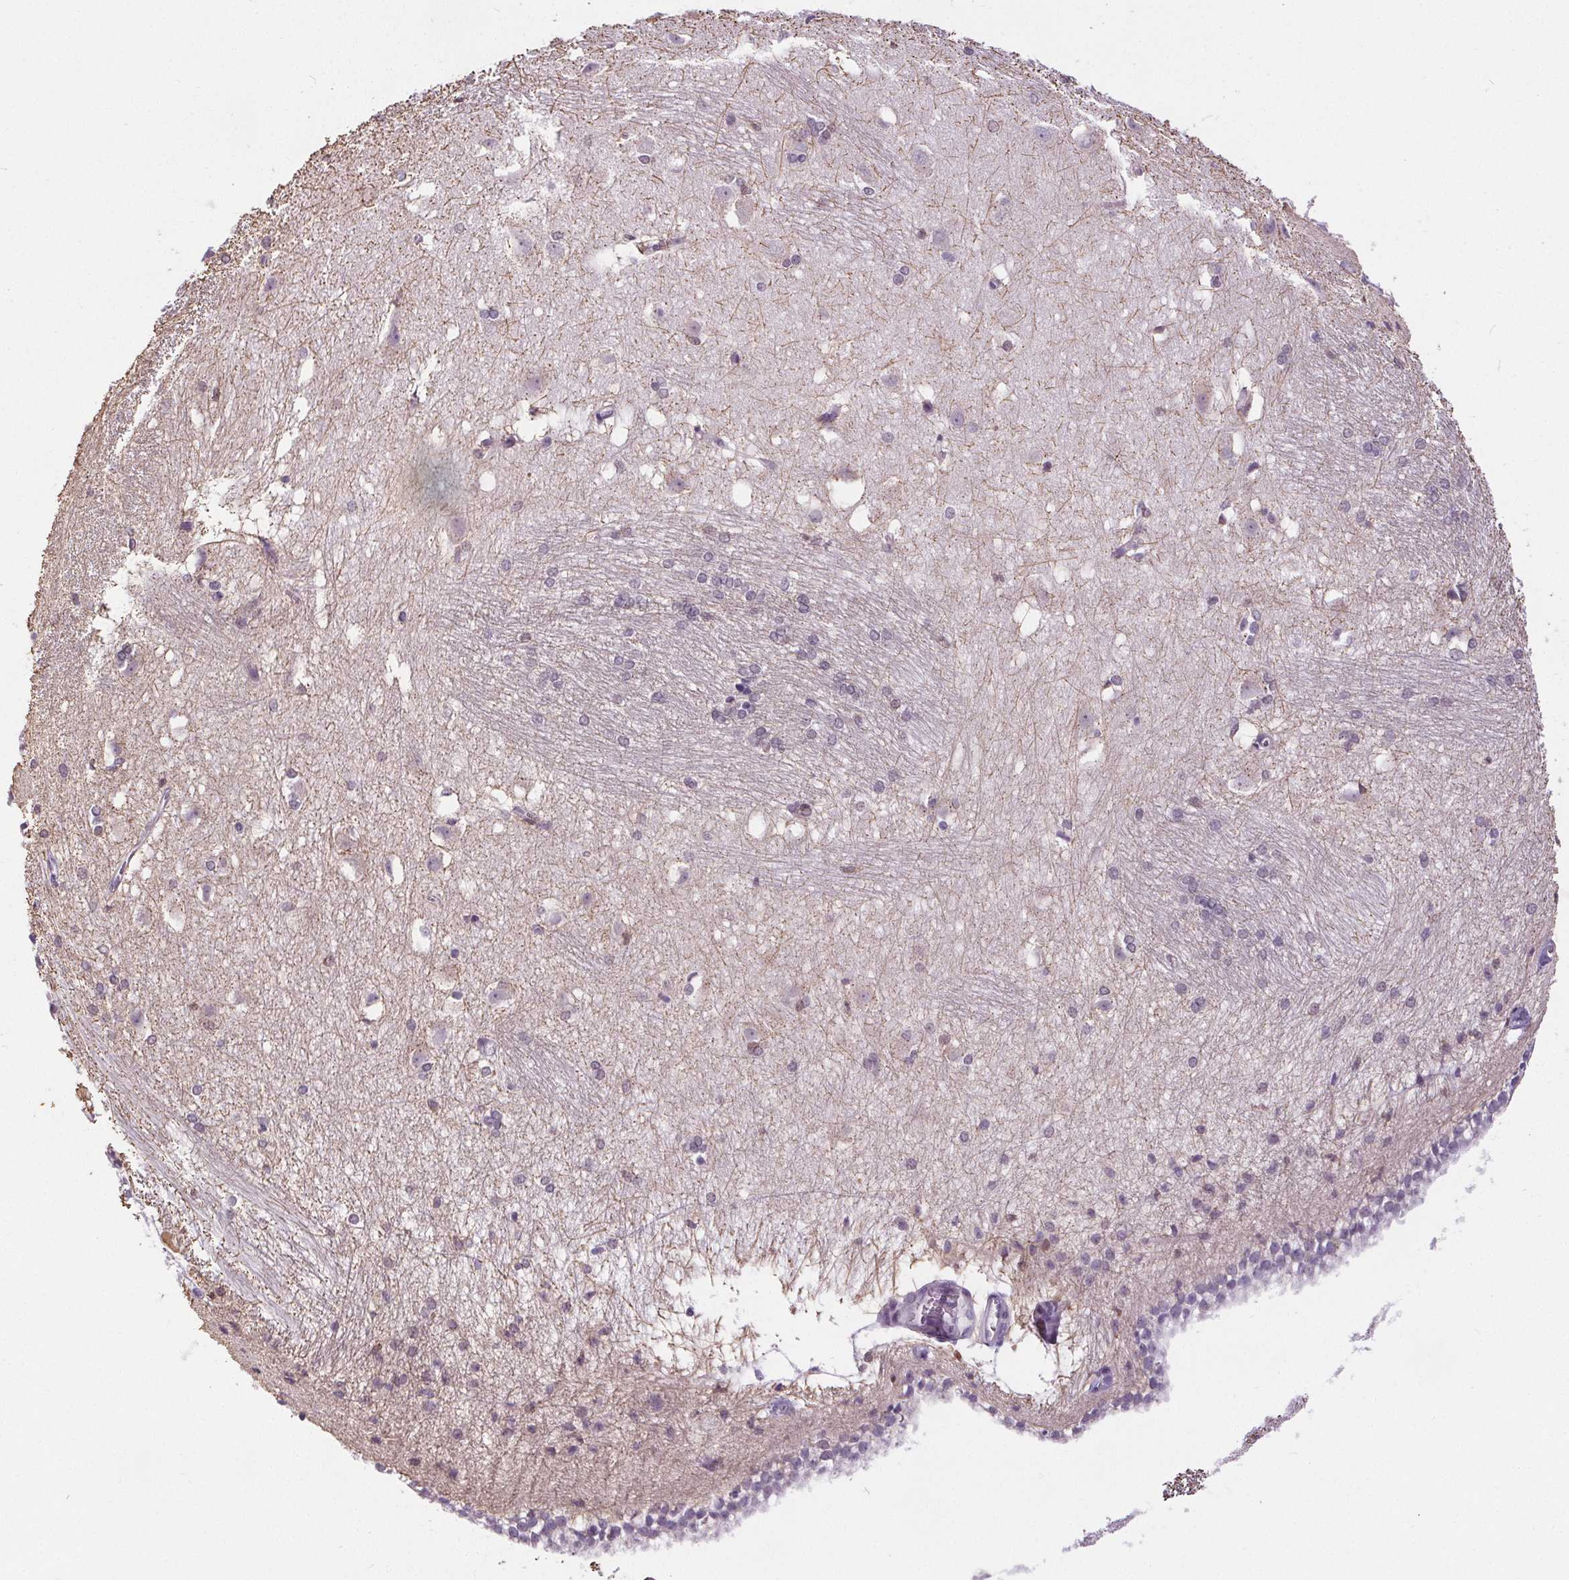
{"staining": {"intensity": "negative", "quantity": "none", "location": "none"}, "tissue": "hippocampus", "cell_type": "Glial cells", "image_type": "normal", "snomed": [{"axis": "morphology", "description": "Normal tissue, NOS"}, {"axis": "topography", "description": "Cerebral cortex"}, {"axis": "topography", "description": "Hippocampus"}], "caption": "Image shows no significant protein staining in glial cells of unremarkable hippocampus. (Immunohistochemistry (ihc), brightfield microscopy, high magnification).", "gene": "TMEM240", "patient": {"sex": "female", "age": 19}}